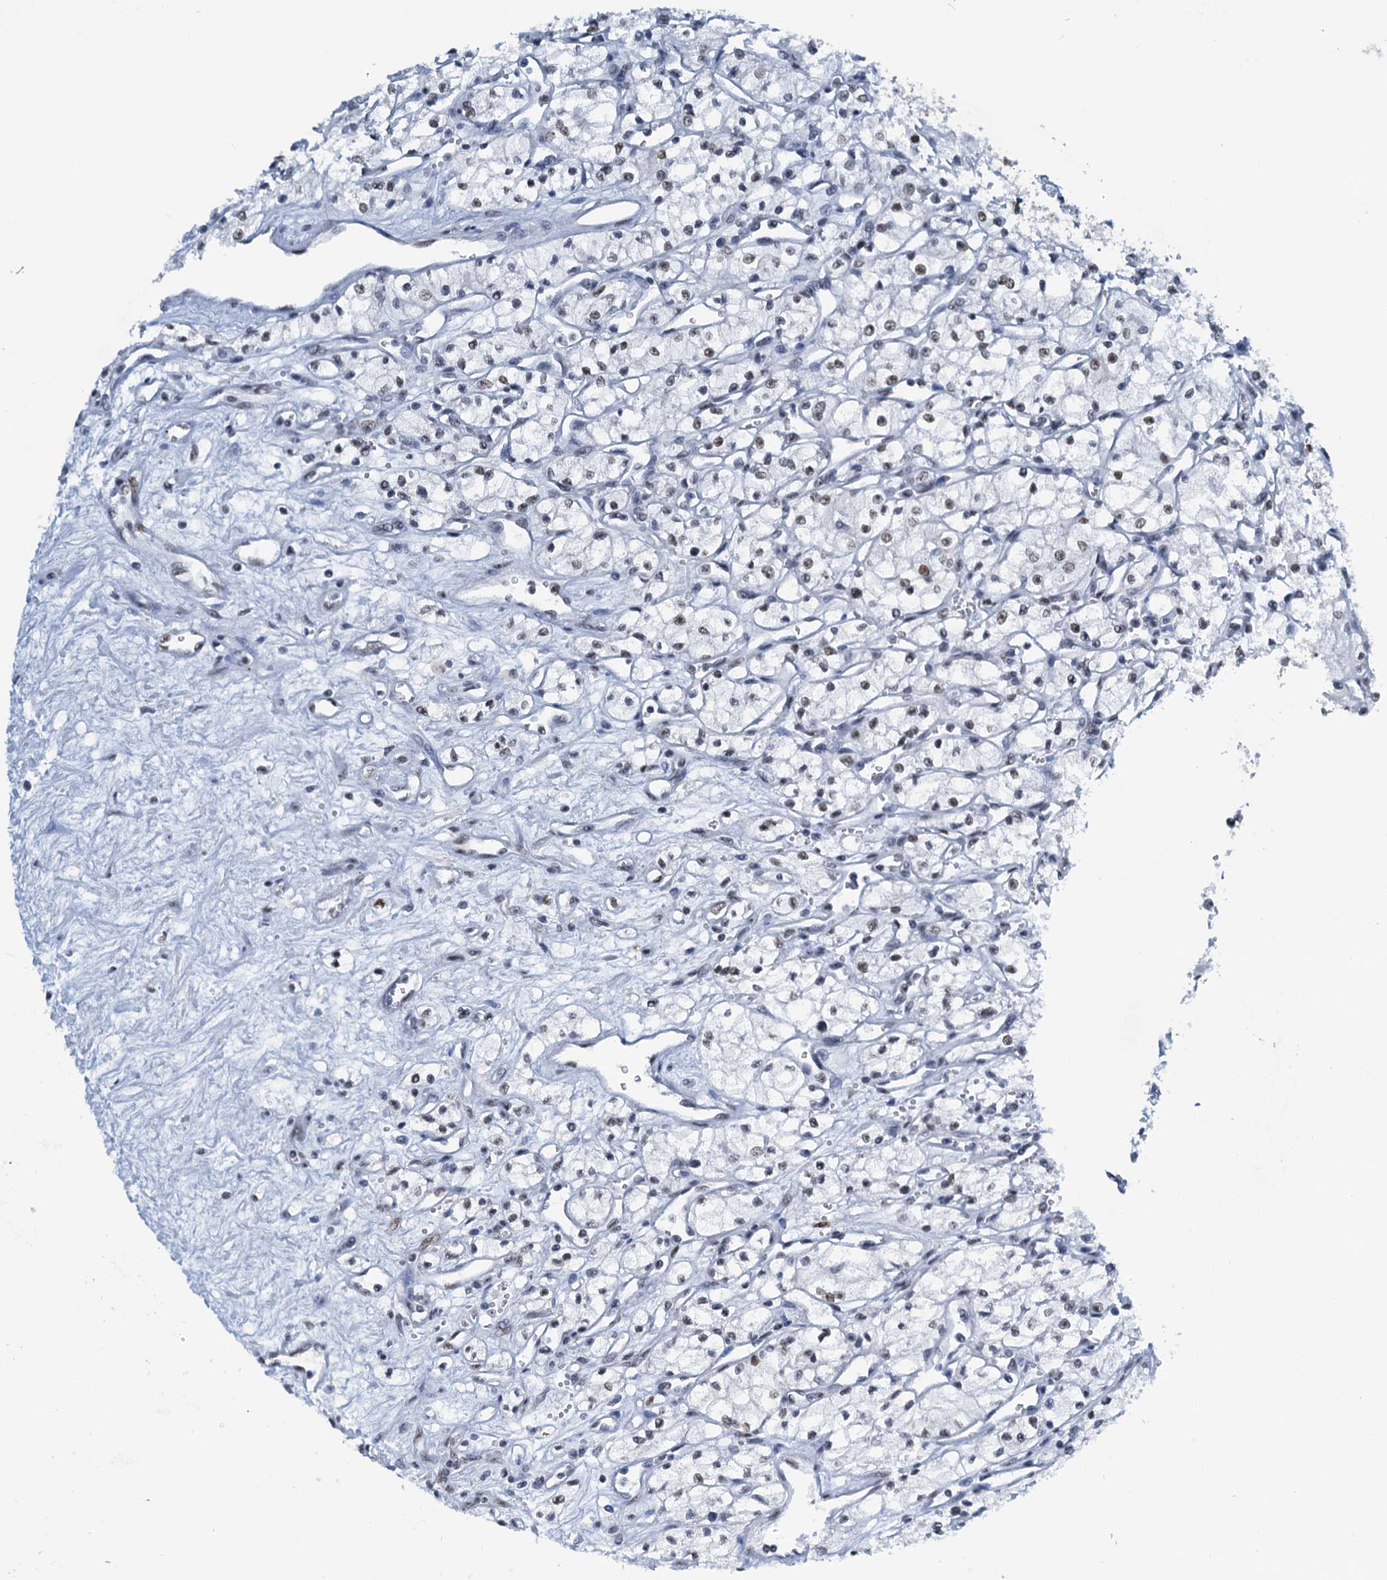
{"staining": {"intensity": "weak", "quantity": "25%-75%", "location": "nuclear"}, "tissue": "renal cancer", "cell_type": "Tumor cells", "image_type": "cancer", "snomed": [{"axis": "morphology", "description": "Adenocarcinoma, NOS"}, {"axis": "topography", "description": "Kidney"}], "caption": "Tumor cells show low levels of weak nuclear positivity in approximately 25%-75% of cells in human renal cancer (adenocarcinoma).", "gene": "SLTM", "patient": {"sex": "male", "age": 59}}